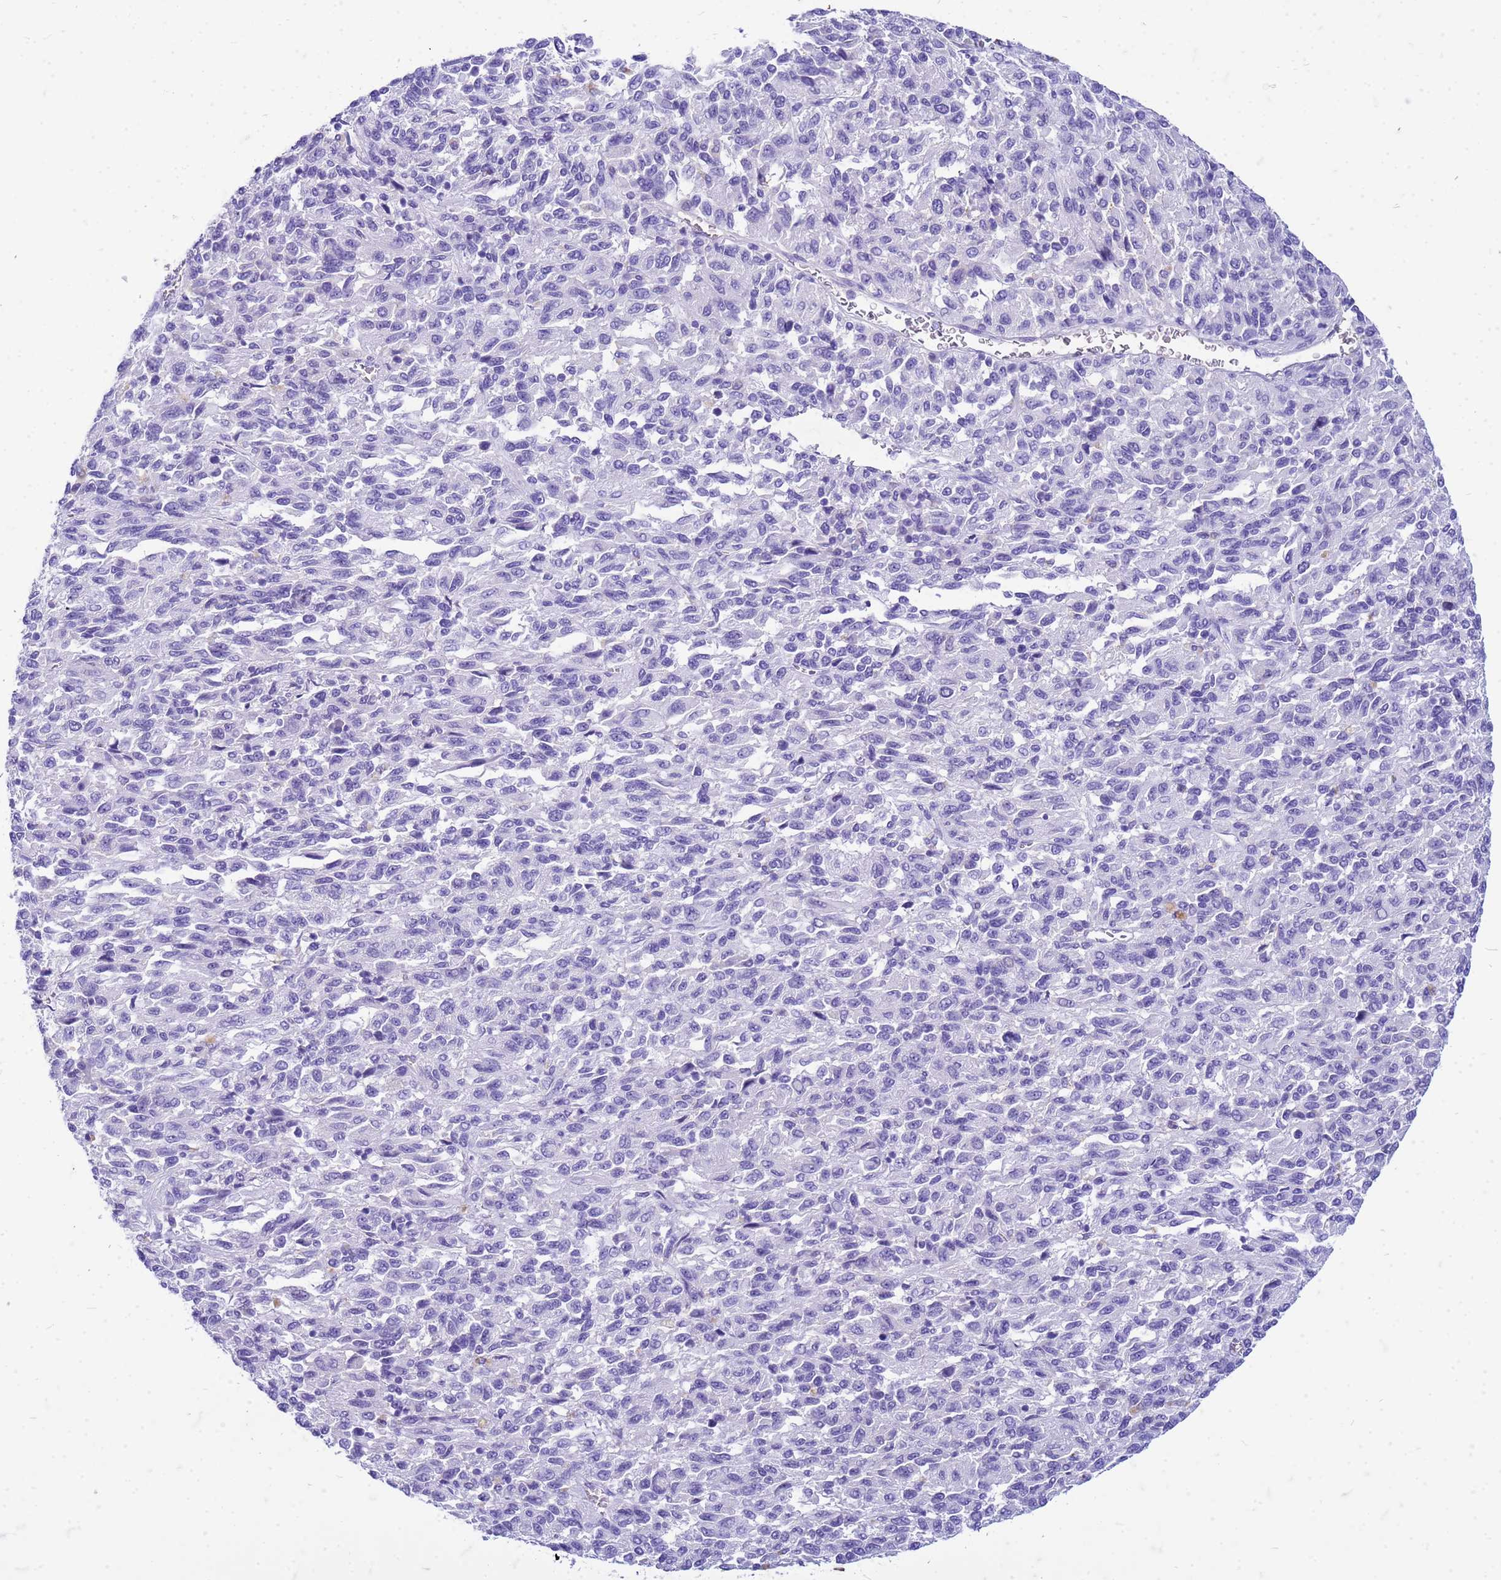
{"staining": {"intensity": "negative", "quantity": "none", "location": "none"}, "tissue": "melanoma", "cell_type": "Tumor cells", "image_type": "cancer", "snomed": [{"axis": "morphology", "description": "Malignant melanoma, Metastatic site"}, {"axis": "topography", "description": "Lung"}], "caption": "Human melanoma stained for a protein using immunohistochemistry (IHC) displays no positivity in tumor cells.", "gene": "CFAP100", "patient": {"sex": "male", "age": 64}}